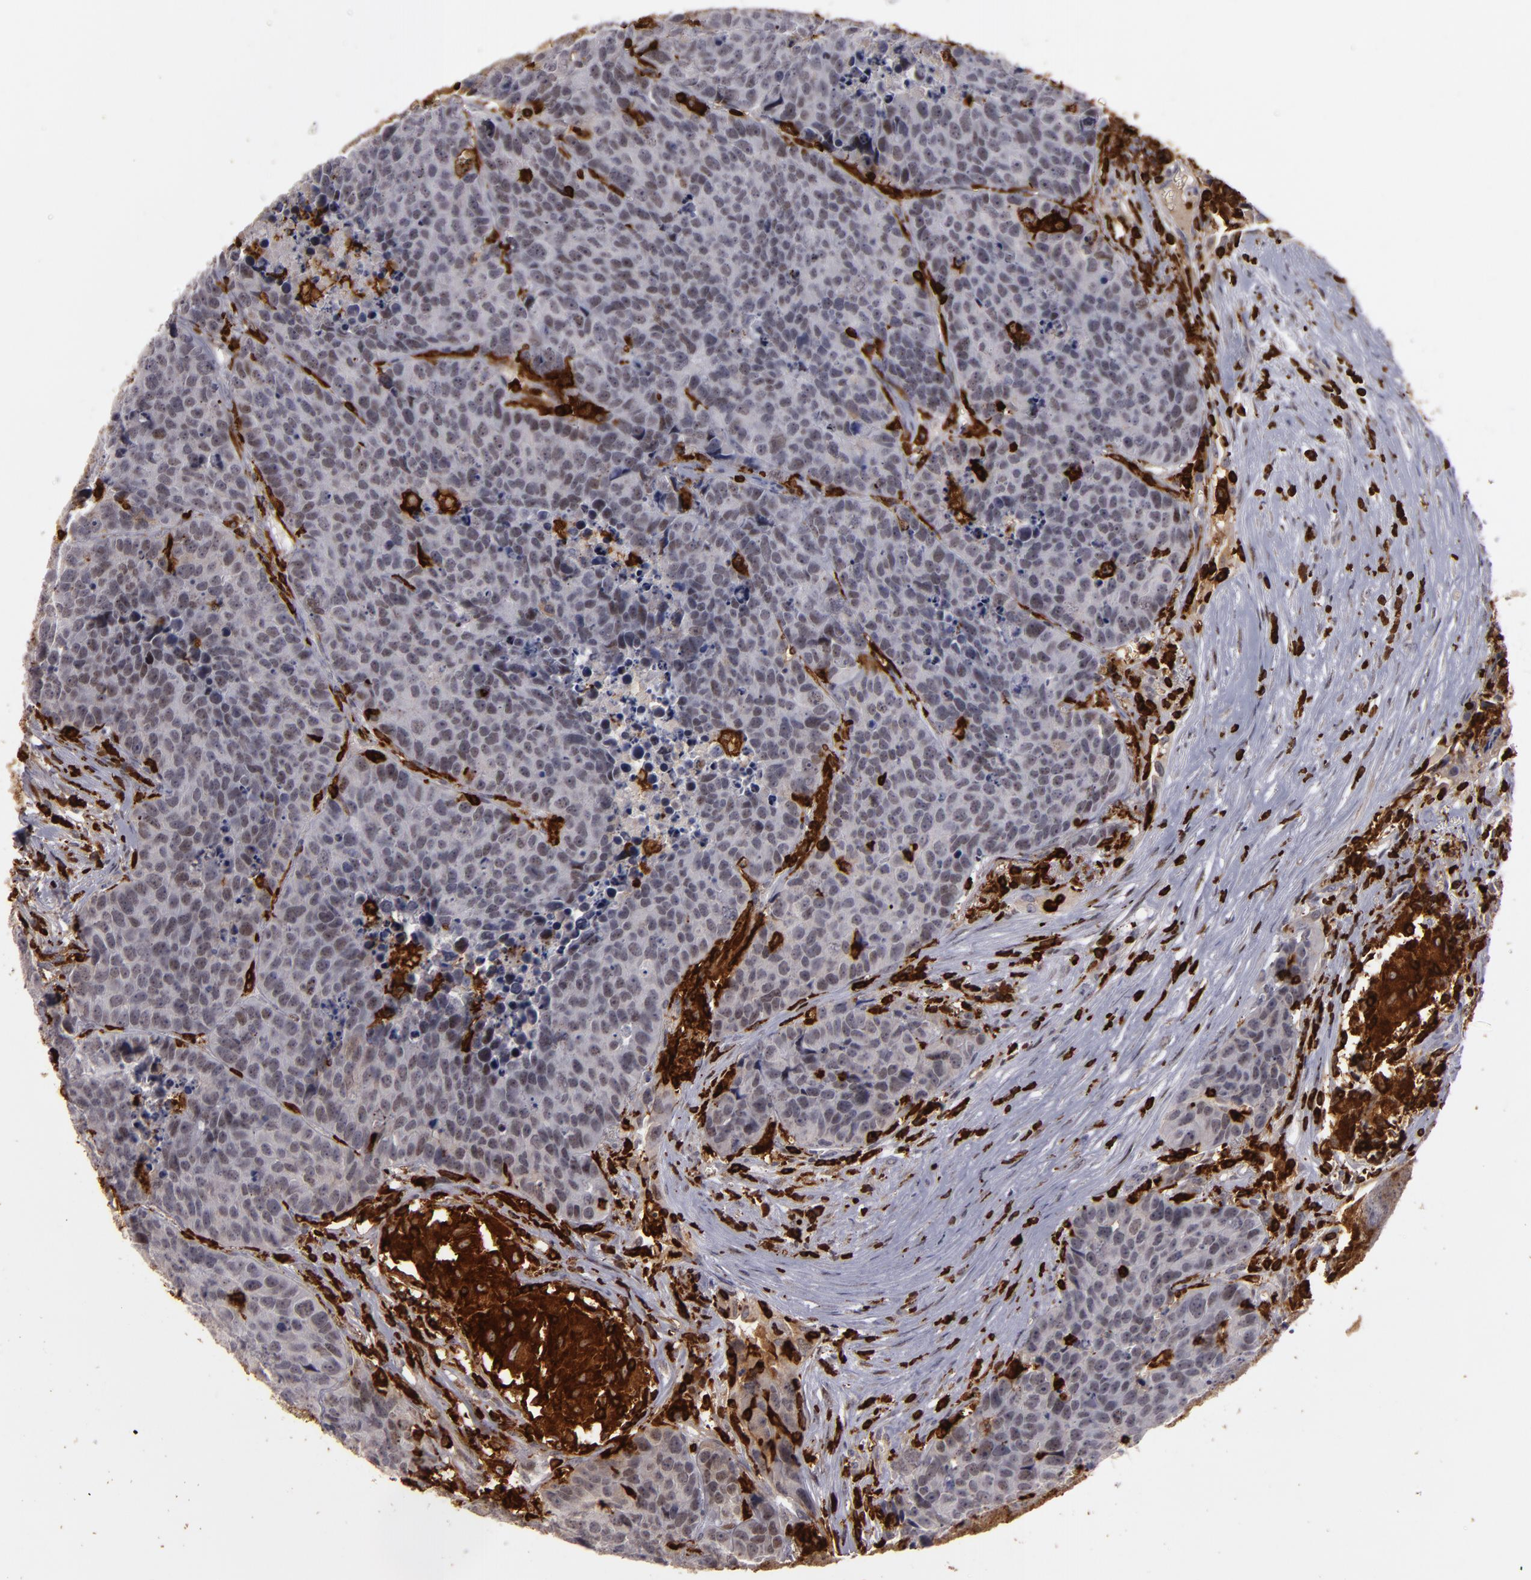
{"staining": {"intensity": "weak", "quantity": "25%-75%", "location": "nuclear"}, "tissue": "carcinoid", "cell_type": "Tumor cells", "image_type": "cancer", "snomed": [{"axis": "morphology", "description": "Carcinoid, malignant, NOS"}, {"axis": "topography", "description": "Lung"}], "caption": "Malignant carcinoid stained for a protein reveals weak nuclear positivity in tumor cells.", "gene": "WAS", "patient": {"sex": "male", "age": 60}}